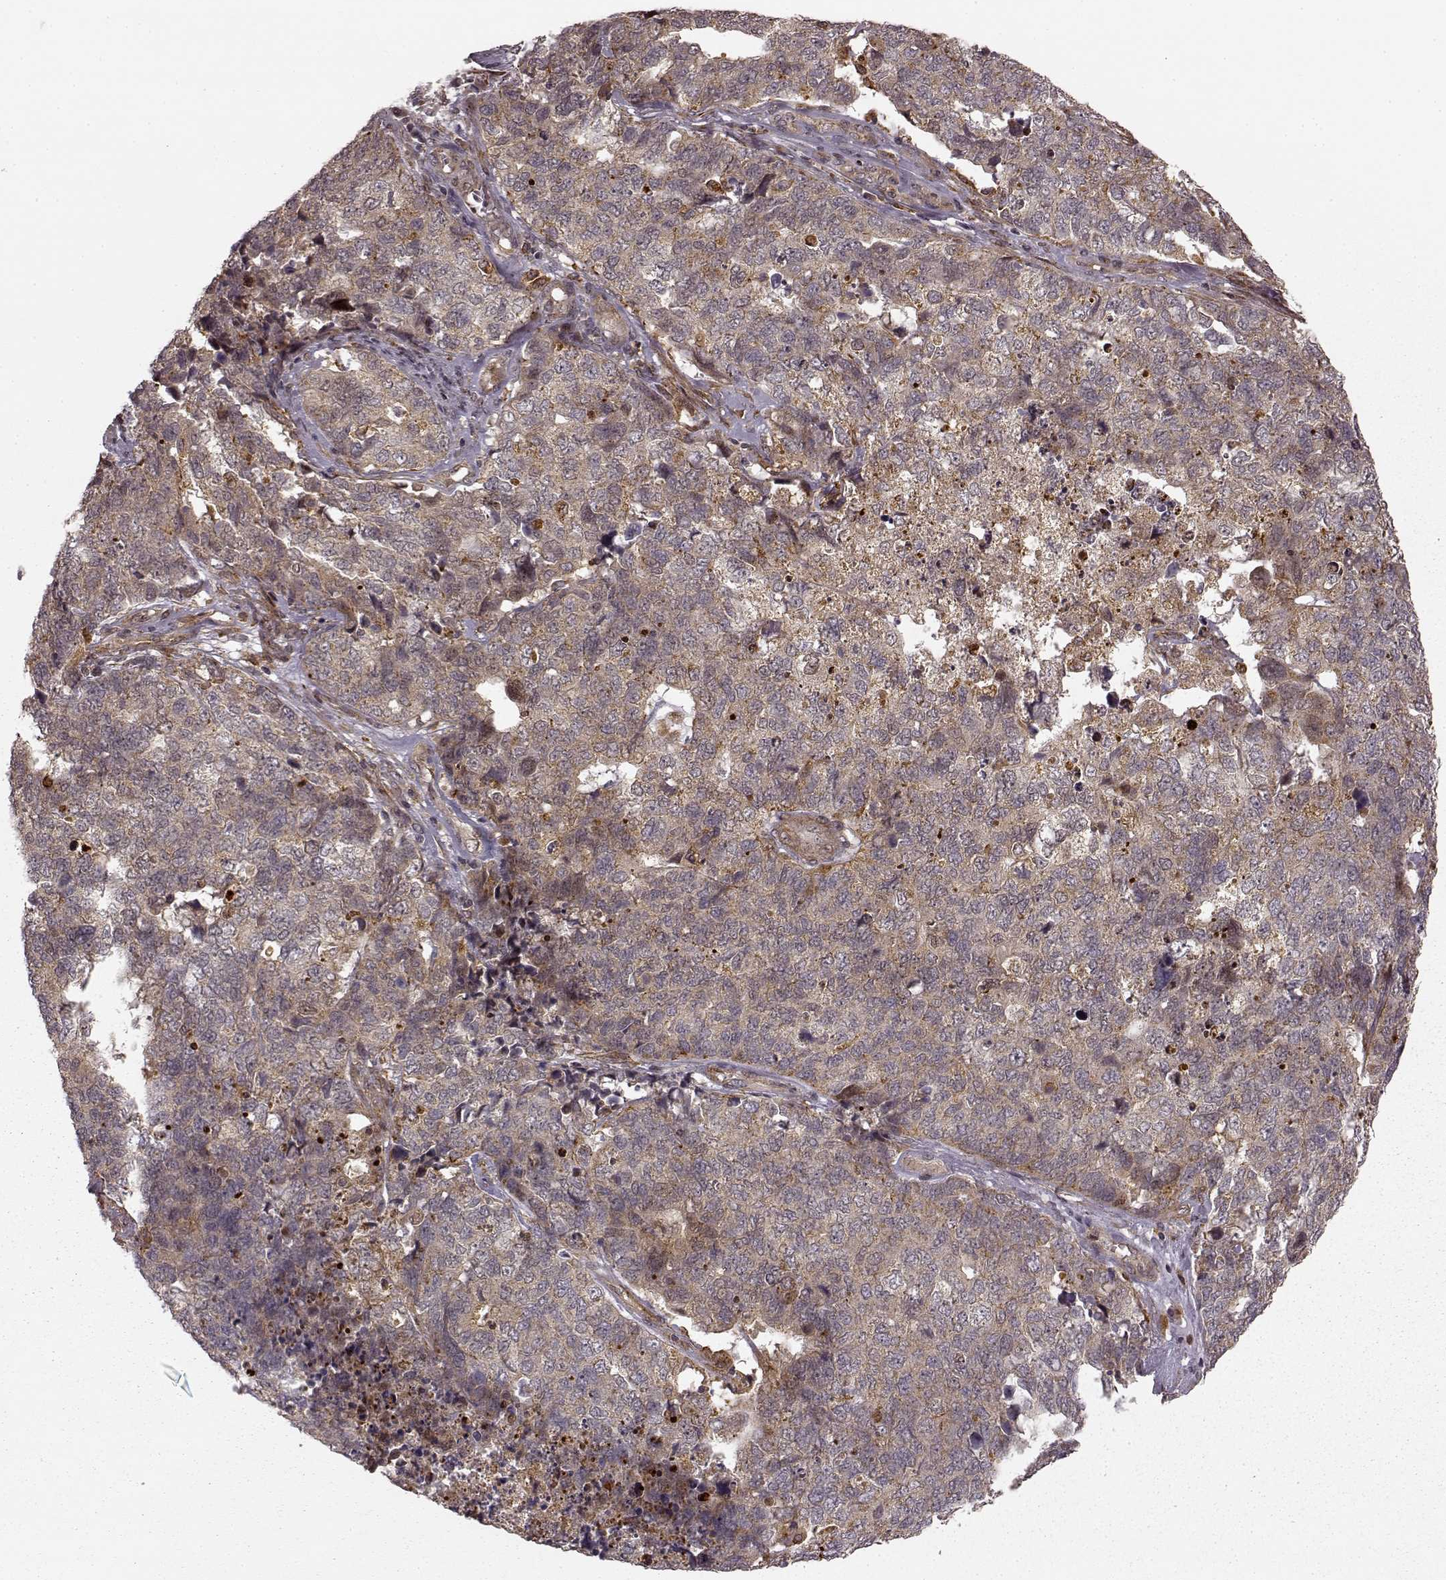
{"staining": {"intensity": "weak", "quantity": ">75%", "location": "cytoplasmic/membranous"}, "tissue": "cervical cancer", "cell_type": "Tumor cells", "image_type": "cancer", "snomed": [{"axis": "morphology", "description": "Squamous cell carcinoma, NOS"}, {"axis": "topography", "description": "Cervix"}], "caption": "Immunohistochemistry (IHC) micrograph of human cervical squamous cell carcinoma stained for a protein (brown), which reveals low levels of weak cytoplasmic/membranous expression in about >75% of tumor cells.", "gene": "SLC12A9", "patient": {"sex": "female", "age": 63}}